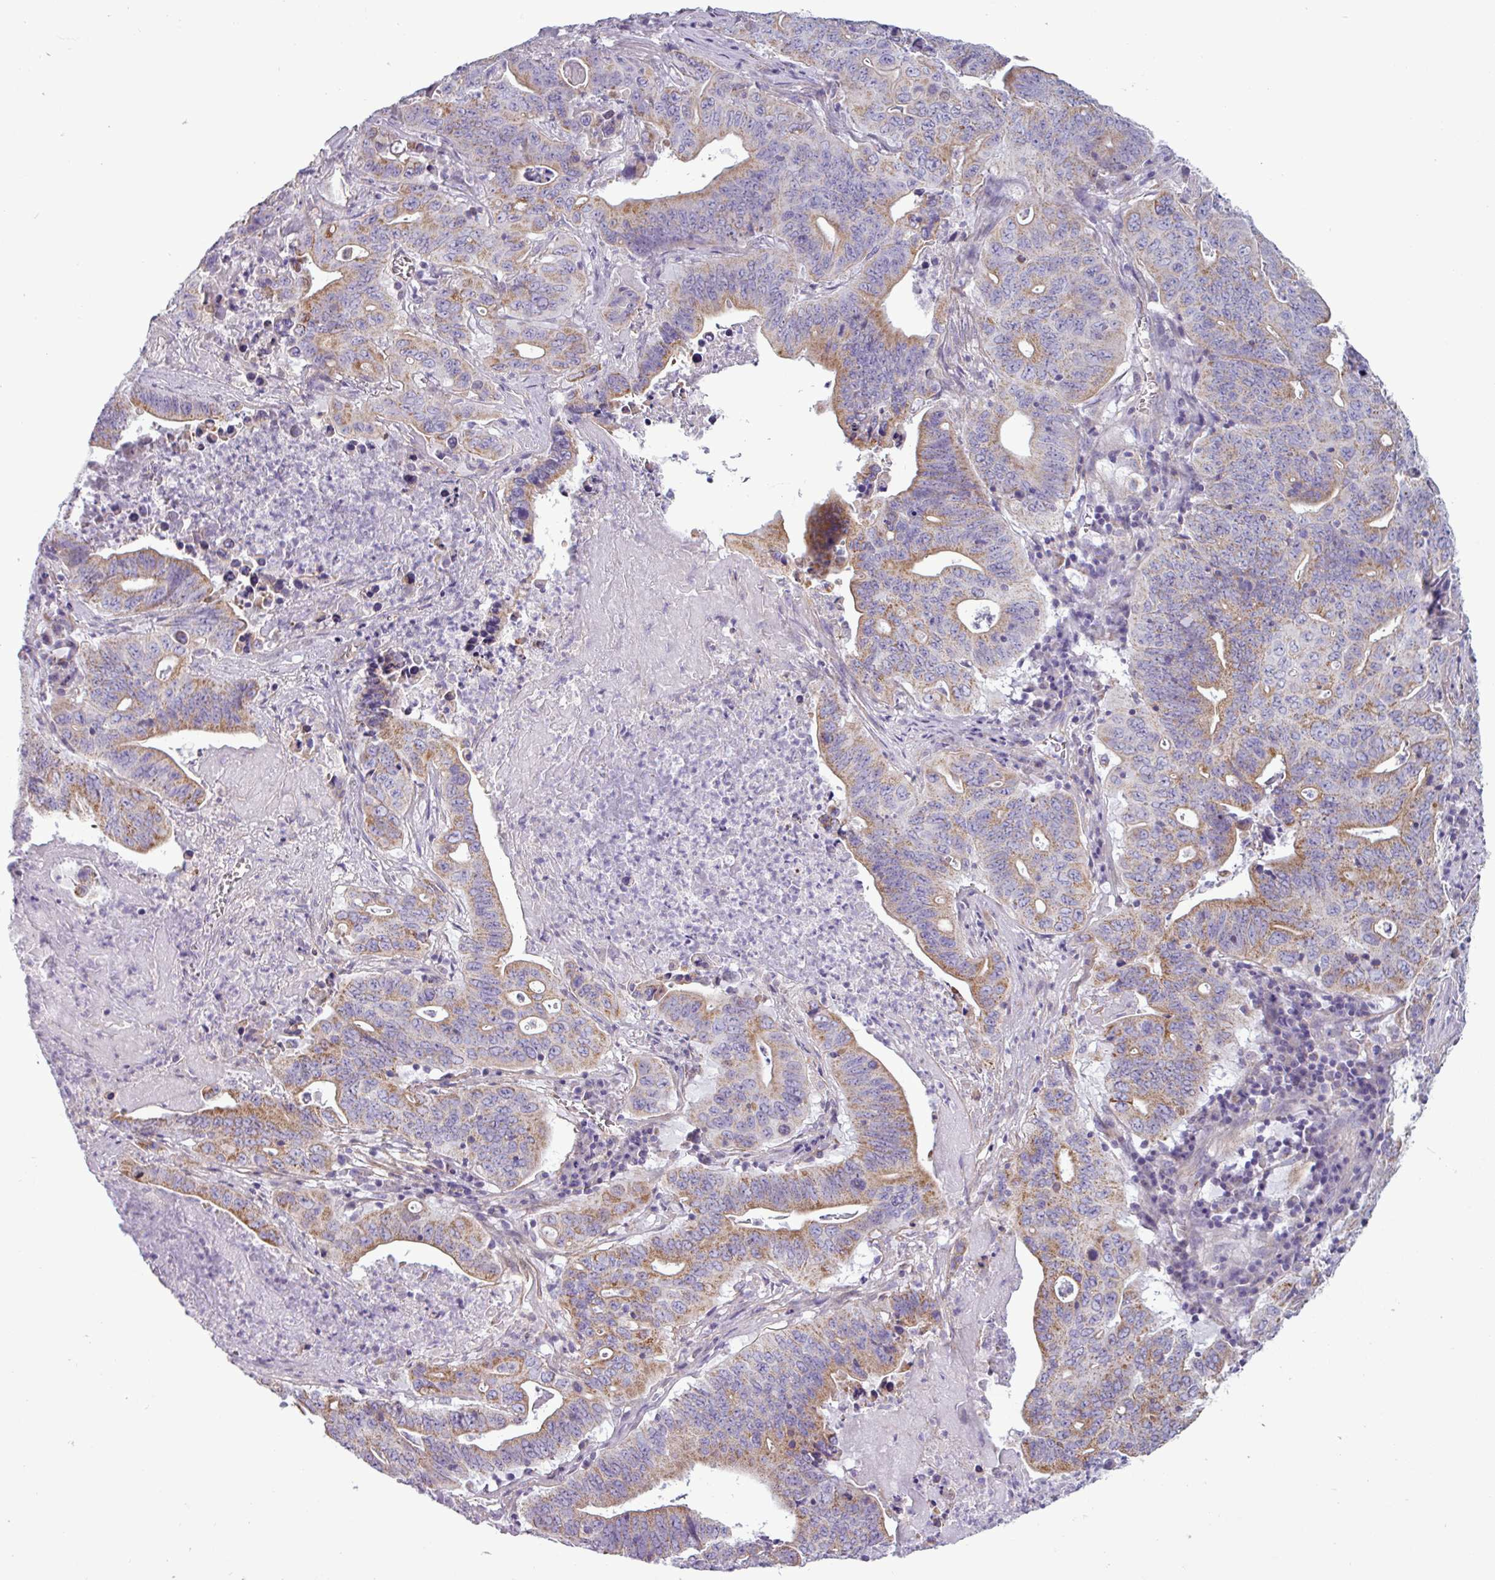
{"staining": {"intensity": "moderate", "quantity": "25%-75%", "location": "cytoplasmic/membranous"}, "tissue": "lung cancer", "cell_type": "Tumor cells", "image_type": "cancer", "snomed": [{"axis": "morphology", "description": "Adenocarcinoma, NOS"}, {"axis": "topography", "description": "Lung"}], "caption": "Tumor cells demonstrate moderate cytoplasmic/membranous expression in about 25%-75% of cells in lung cancer. (DAB (3,3'-diaminobenzidine) = brown stain, brightfield microscopy at high magnification).", "gene": "BTN2A2", "patient": {"sex": "female", "age": 60}}